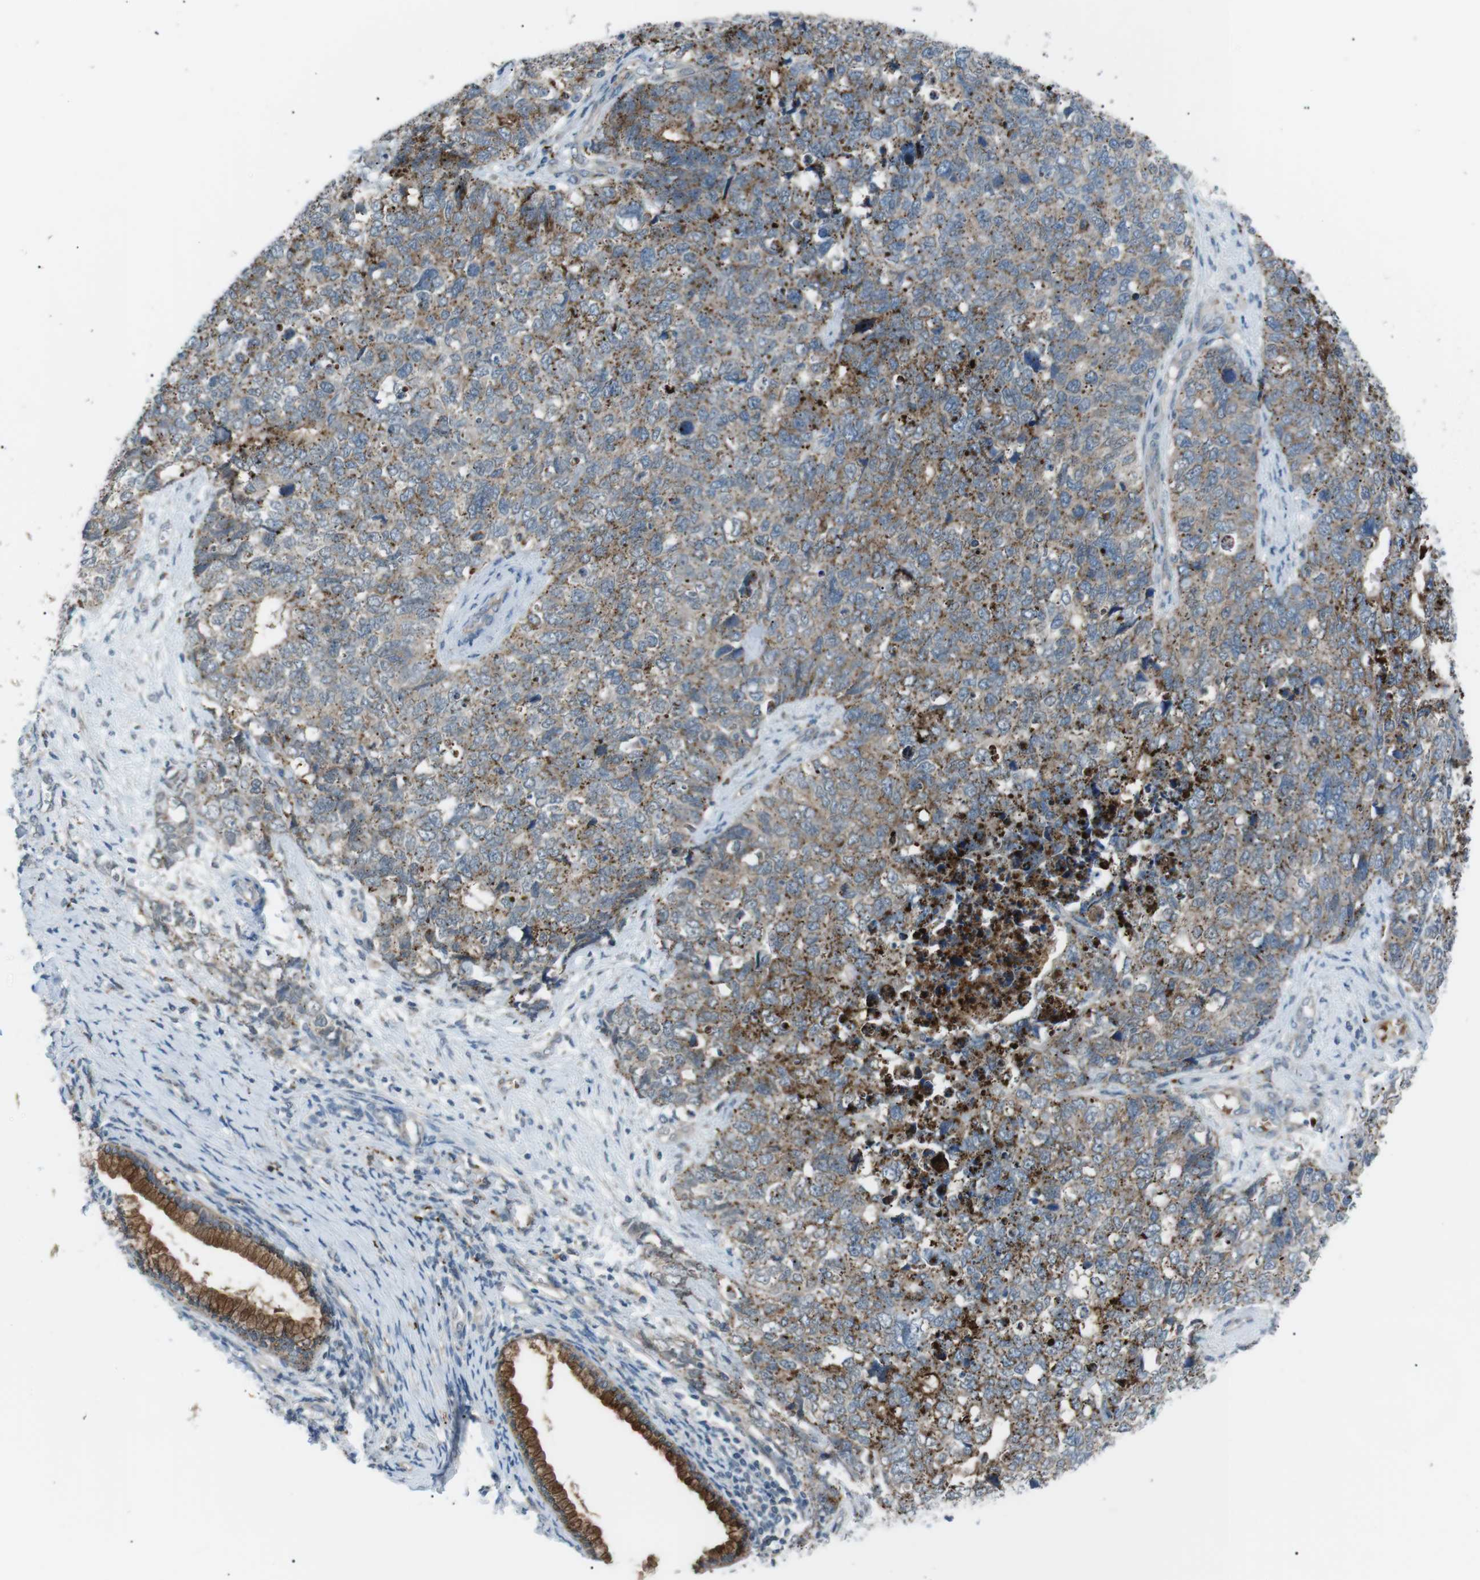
{"staining": {"intensity": "moderate", "quantity": ">75%", "location": "cytoplasmic/membranous"}, "tissue": "cervical cancer", "cell_type": "Tumor cells", "image_type": "cancer", "snomed": [{"axis": "morphology", "description": "Squamous cell carcinoma, NOS"}, {"axis": "topography", "description": "Cervix"}], "caption": "Immunohistochemical staining of cervical cancer reveals medium levels of moderate cytoplasmic/membranous expression in about >75% of tumor cells. The staining was performed using DAB to visualize the protein expression in brown, while the nuclei were stained in blue with hematoxylin (Magnification: 20x).", "gene": "B4GALNT2", "patient": {"sex": "female", "age": 63}}